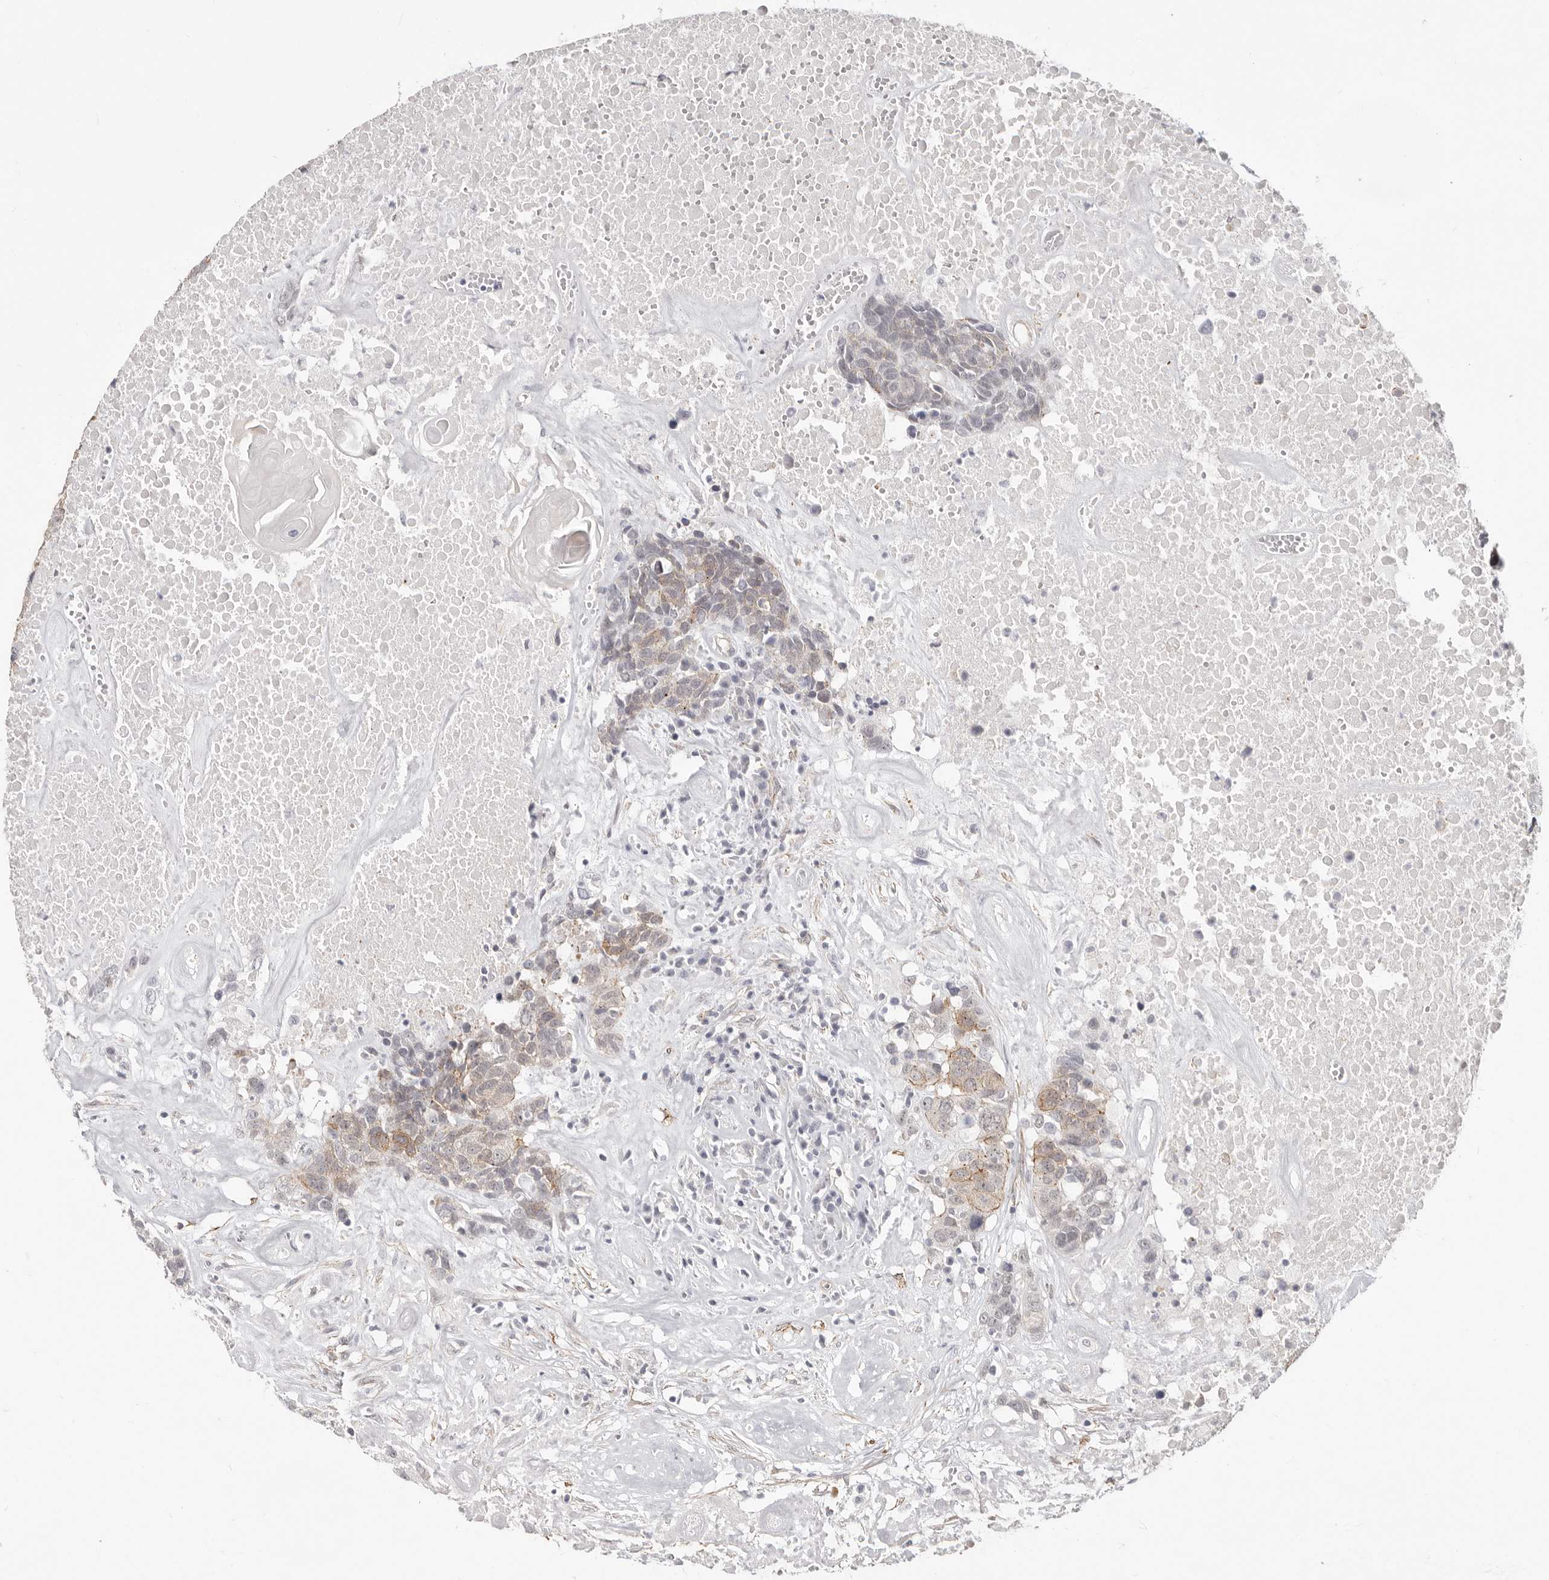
{"staining": {"intensity": "weak", "quantity": "25%-75%", "location": "cytoplasmic/membranous"}, "tissue": "head and neck cancer", "cell_type": "Tumor cells", "image_type": "cancer", "snomed": [{"axis": "morphology", "description": "Squamous cell carcinoma, NOS"}, {"axis": "topography", "description": "Head-Neck"}], "caption": "Head and neck cancer stained with DAB IHC exhibits low levels of weak cytoplasmic/membranous expression in approximately 25%-75% of tumor cells.", "gene": "SZT2", "patient": {"sex": "male", "age": 66}}